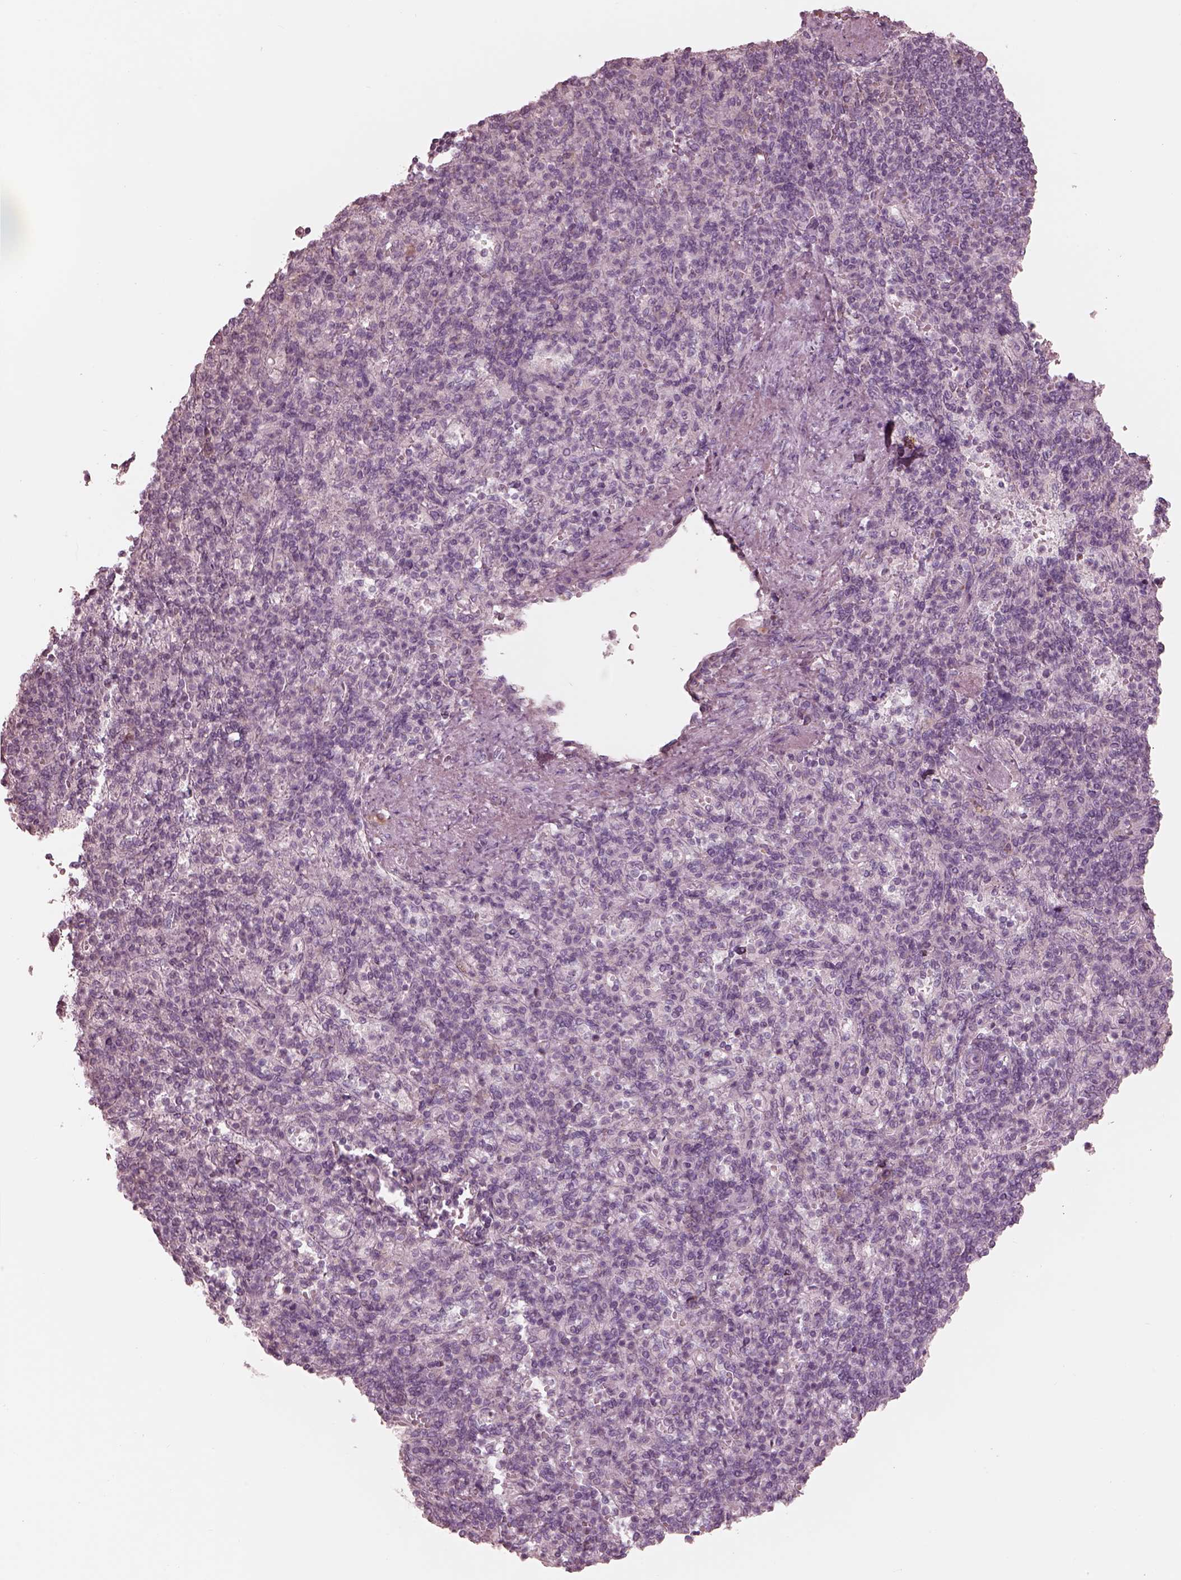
{"staining": {"intensity": "negative", "quantity": "none", "location": "none"}, "tissue": "spleen", "cell_type": "Cells in red pulp", "image_type": "normal", "snomed": [{"axis": "morphology", "description": "Normal tissue, NOS"}, {"axis": "topography", "description": "Spleen"}], "caption": "Immunohistochemical staining of benign human spleen demonstrates no significant staining in cells in red pulp.", "gene": "CADM2", "patient": {"sex": "female", "age": 74}}